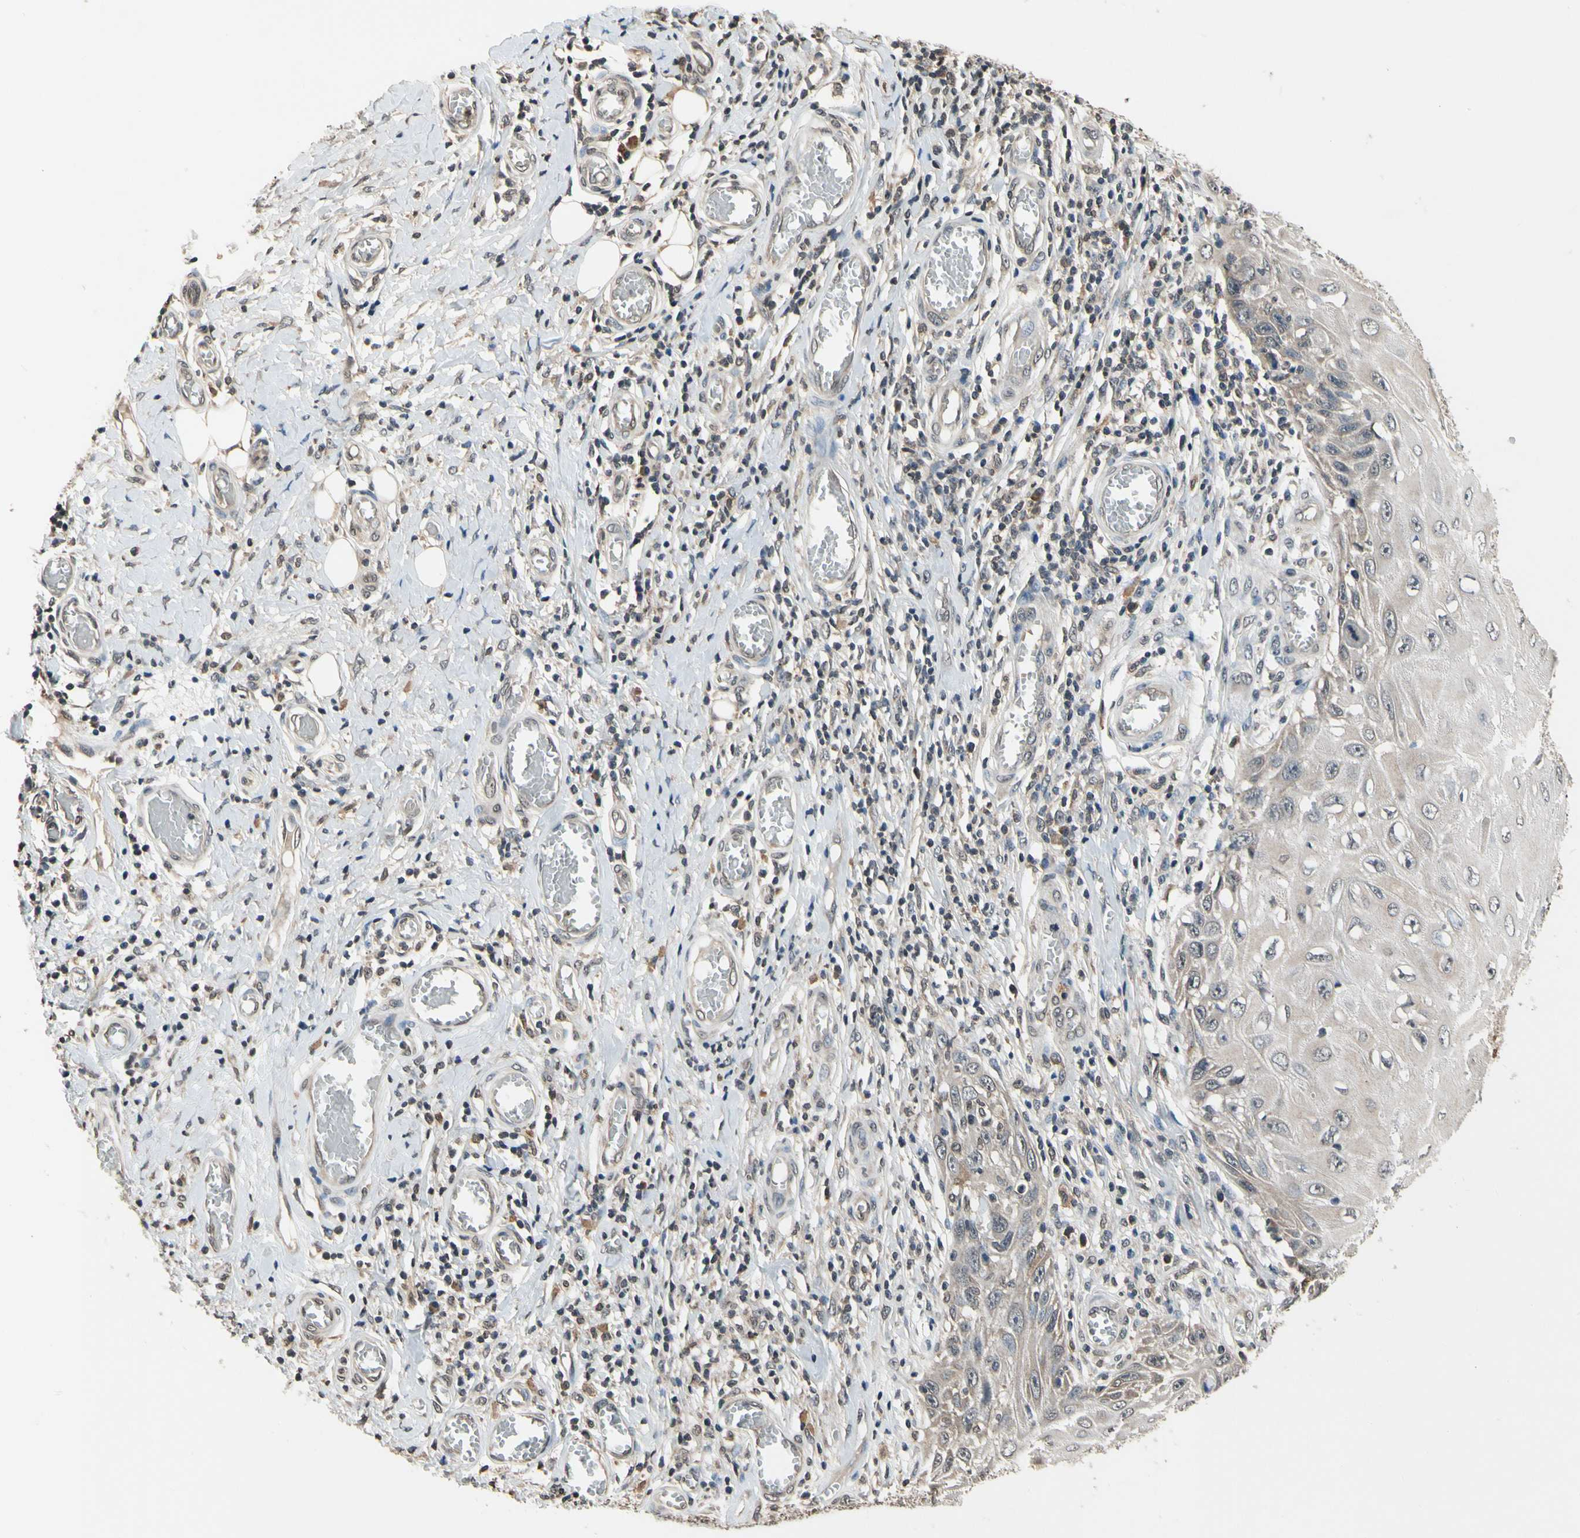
{"staining": {"intensity": "weak", "quantity": ">75%", "location": "cytoplasmic/membranous"}, "tissue": "skin cancer", "cell_type": "Tumor cells", "image_type": "cancer", "snomed": [{"axis": "morphology", "description": "Squamous cell carcinoma, NOS"}, {"axis": "topography", "description": "Skin"}], "caption": "Tumor cells exhibit low levels of weak cytoplasmic/membranous staining in about >75% of cells in human skin squamous cell carcinoma.", "gene": "GCLC", "patient": {"sex": "female", "age": 73}}